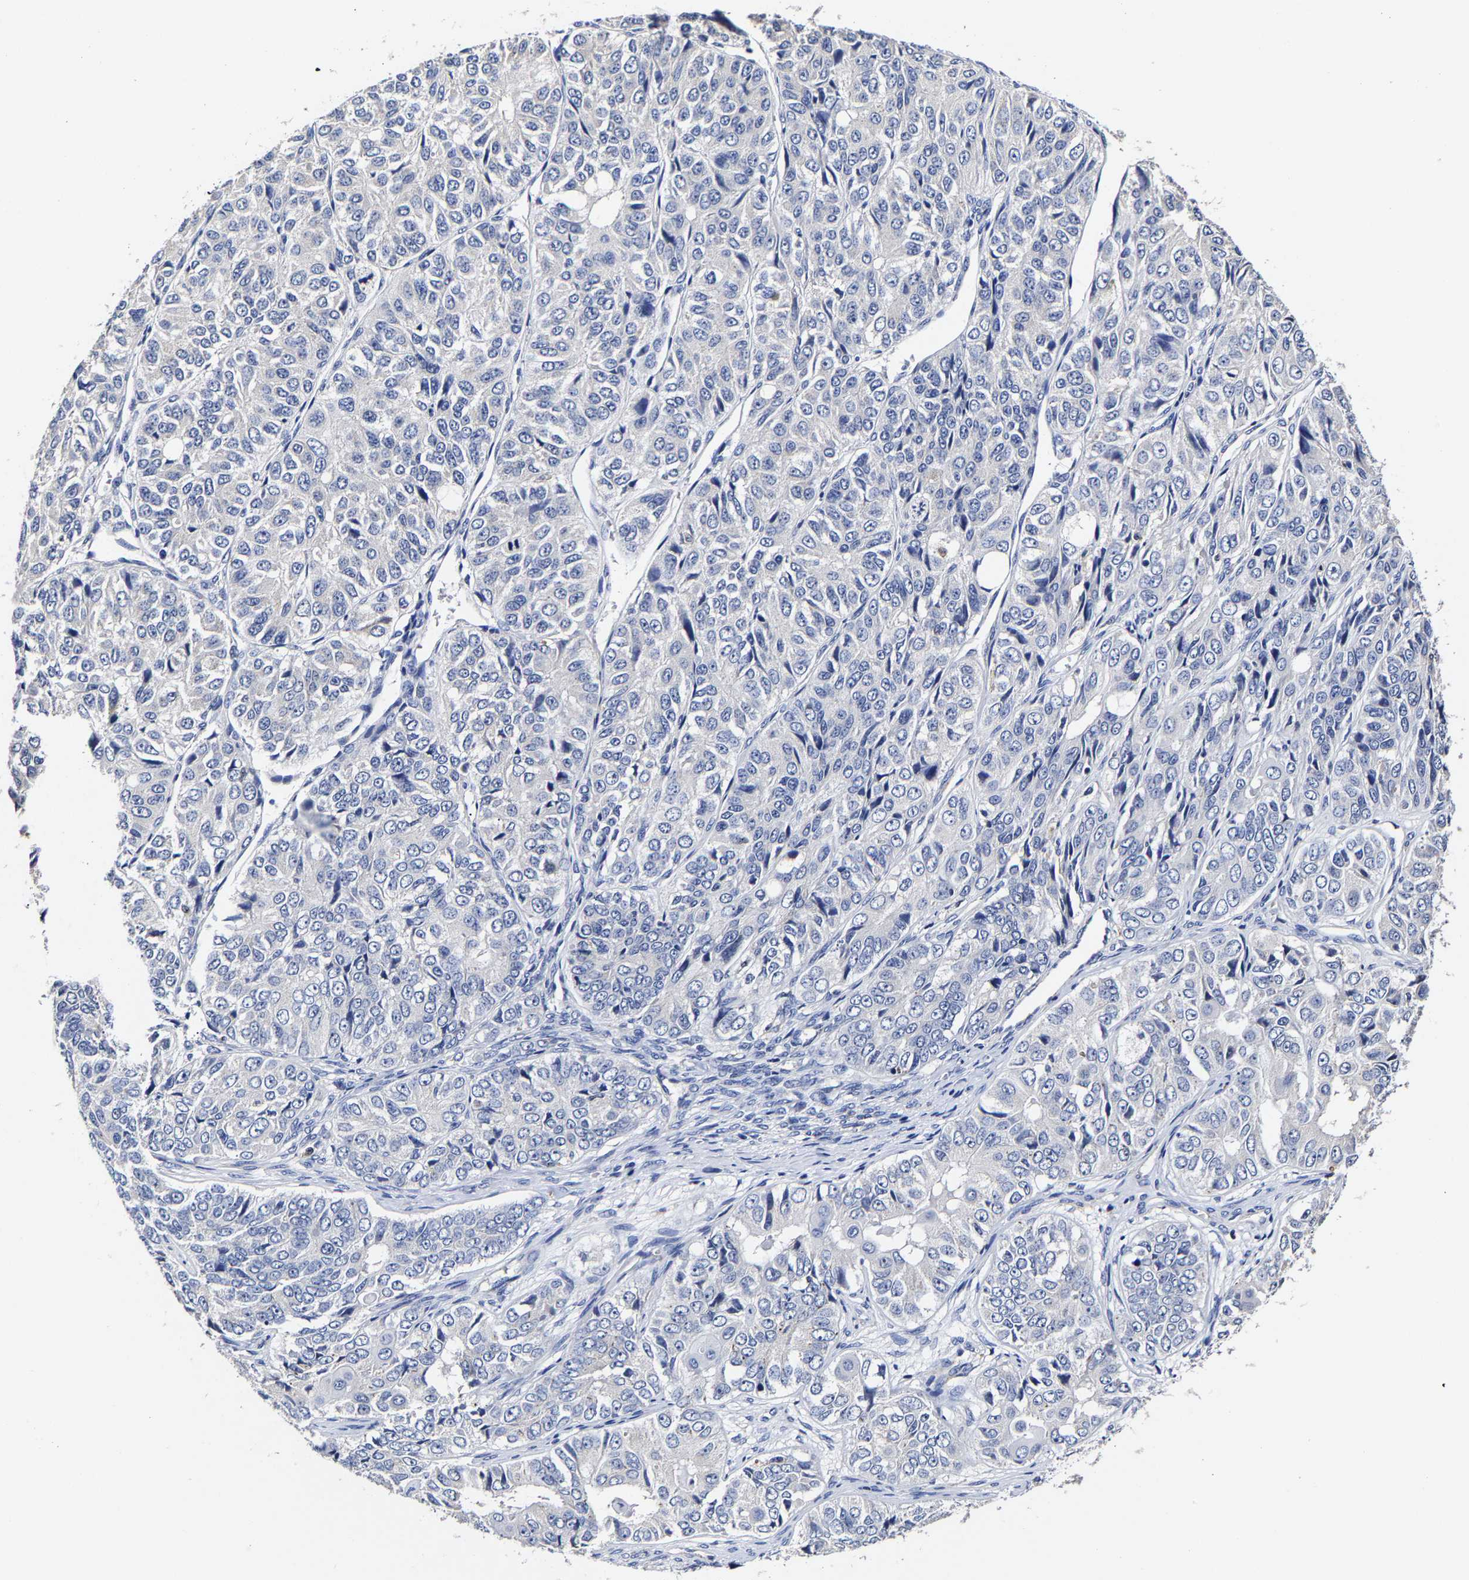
{"staining": {"intensity": "negative", "quantity": "none", "location": "none"}, "tissue": "ovarian cancer", "cell_type": "Tumor cells", "image_type": "cancer", "snomed": [{"axis": "morphology", "description": "Carcinoma, endometroid"}, {"axis": "topography", "description": "Ovary"}], "caption": "Tumor cells are negative for protein expression in human ovarian endometroid carcinoma.", "gene": "AASS", "patient": {"sex": "female", "age": 51}}